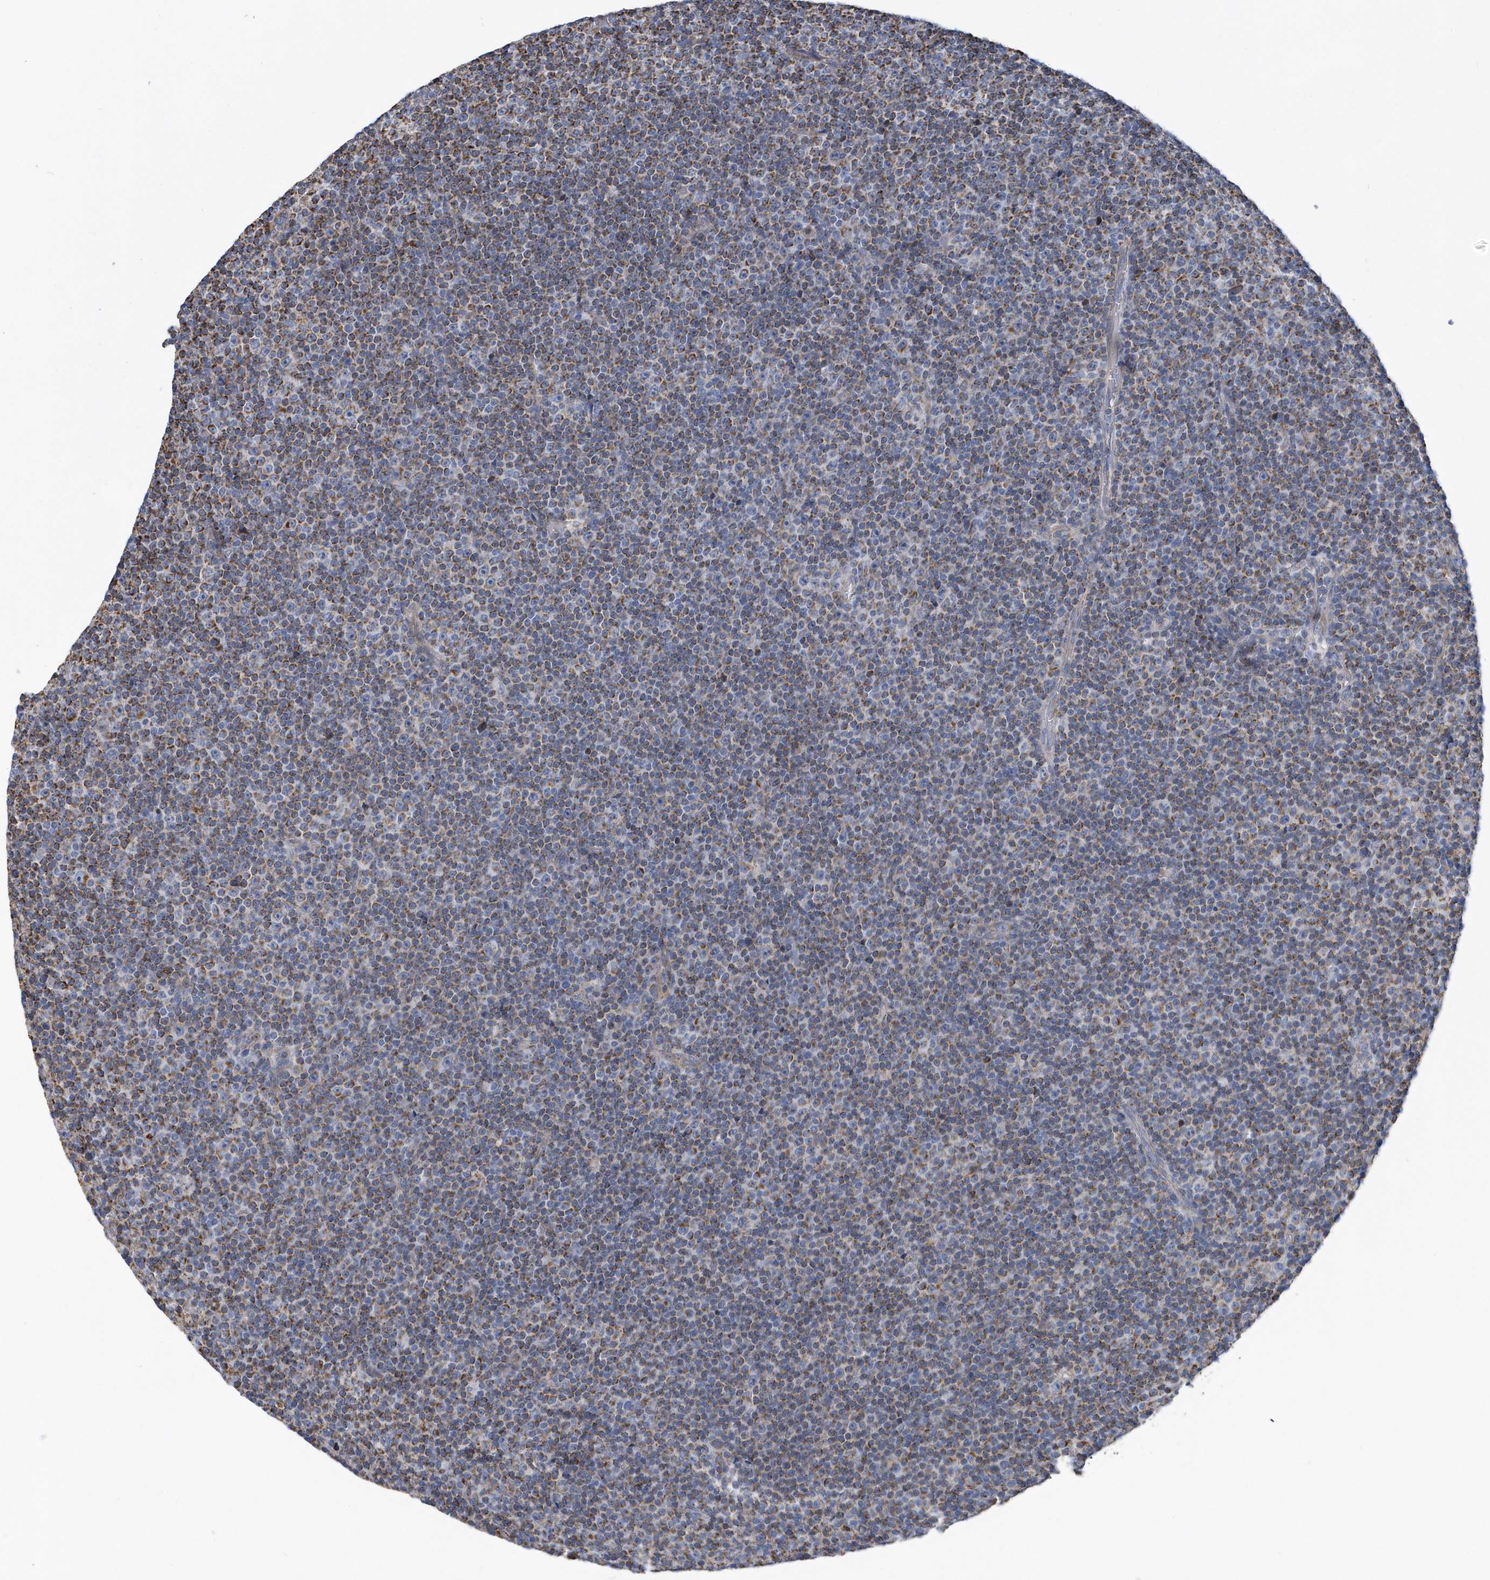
{"staining": {"intensity": "moderate", "quantity": ">75%", "location": "cytoplasmic/membranous"}, "tissue": "lymphoma", "cell_type": "Tumor cells", "image_type": "cancer", "snomed": [{"axis": "morphology", "description": "Malignant lymphoma, non-Hodgkin's type, Low grade"}, {"axis": "topography", "description": "Lymph node"}], "caption": "Malignant lymphoma, non-Hodgkin's type (low-grade) stained for a protein (brown) displays moderate cytoplasmic/membranous positive positivity in about >75% of tumor cells.", "gene": "VWA5B2", "patient": {"sex": "female", "age": 67}}